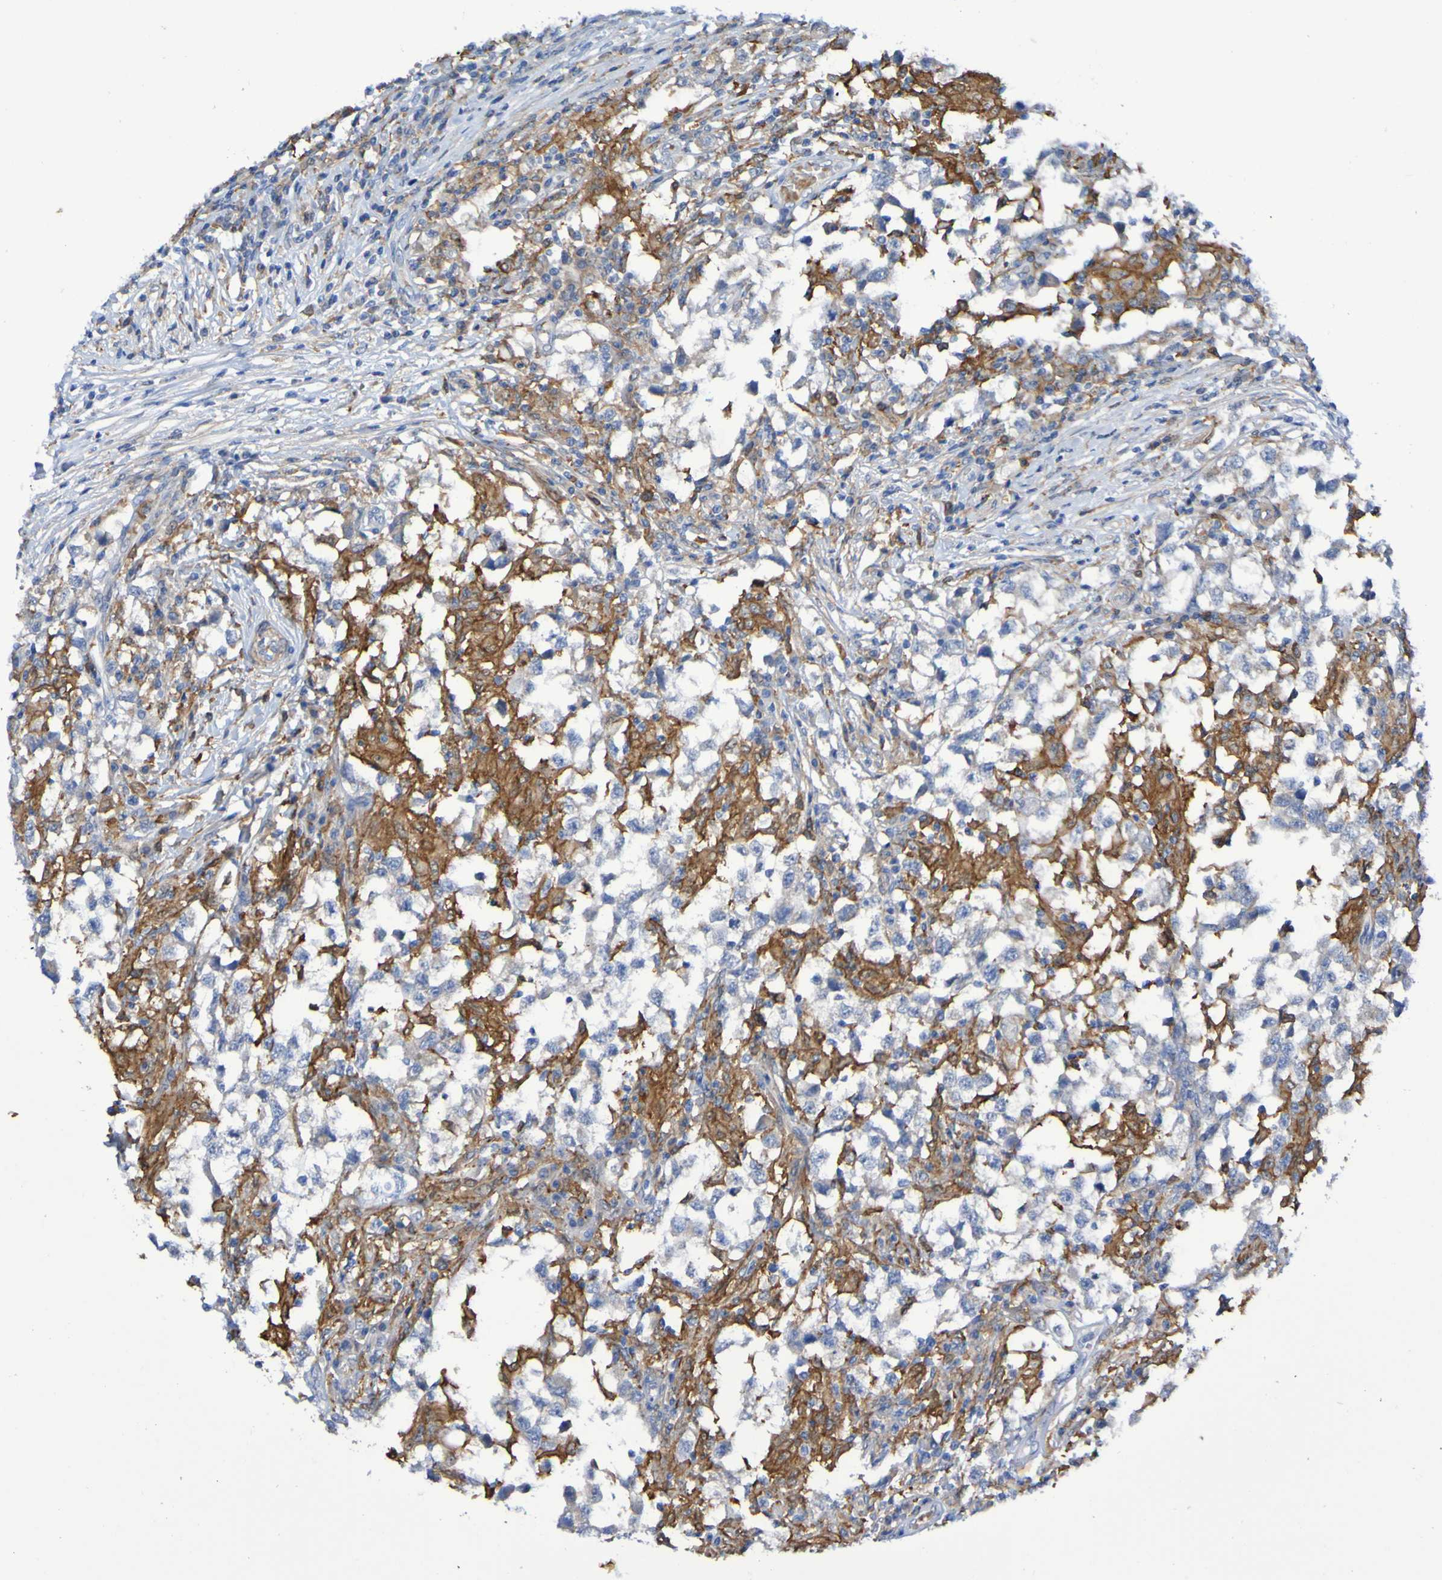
{"staining": {"intensity": "negative", "quantity": "none", "location": "none"}, "tissue": "testis cancer", "cell_type": "Tumor cells", "image_type": "cancer", "snomed": [{"axis": "morphology", "description": "Carcinoma, Embryonal, NOS"}, {"axis": "topography", "description": "Testis"}], "caption": "This photomicrograph is of testis cancer (embryonal carcinoma) stained with IHC to label a protein in brown with the nuclei are counter-stained blue. There is no positivity in tumor cells.", "gene": "SCRG1", "patient": {"sex": "male", "age": 21}}